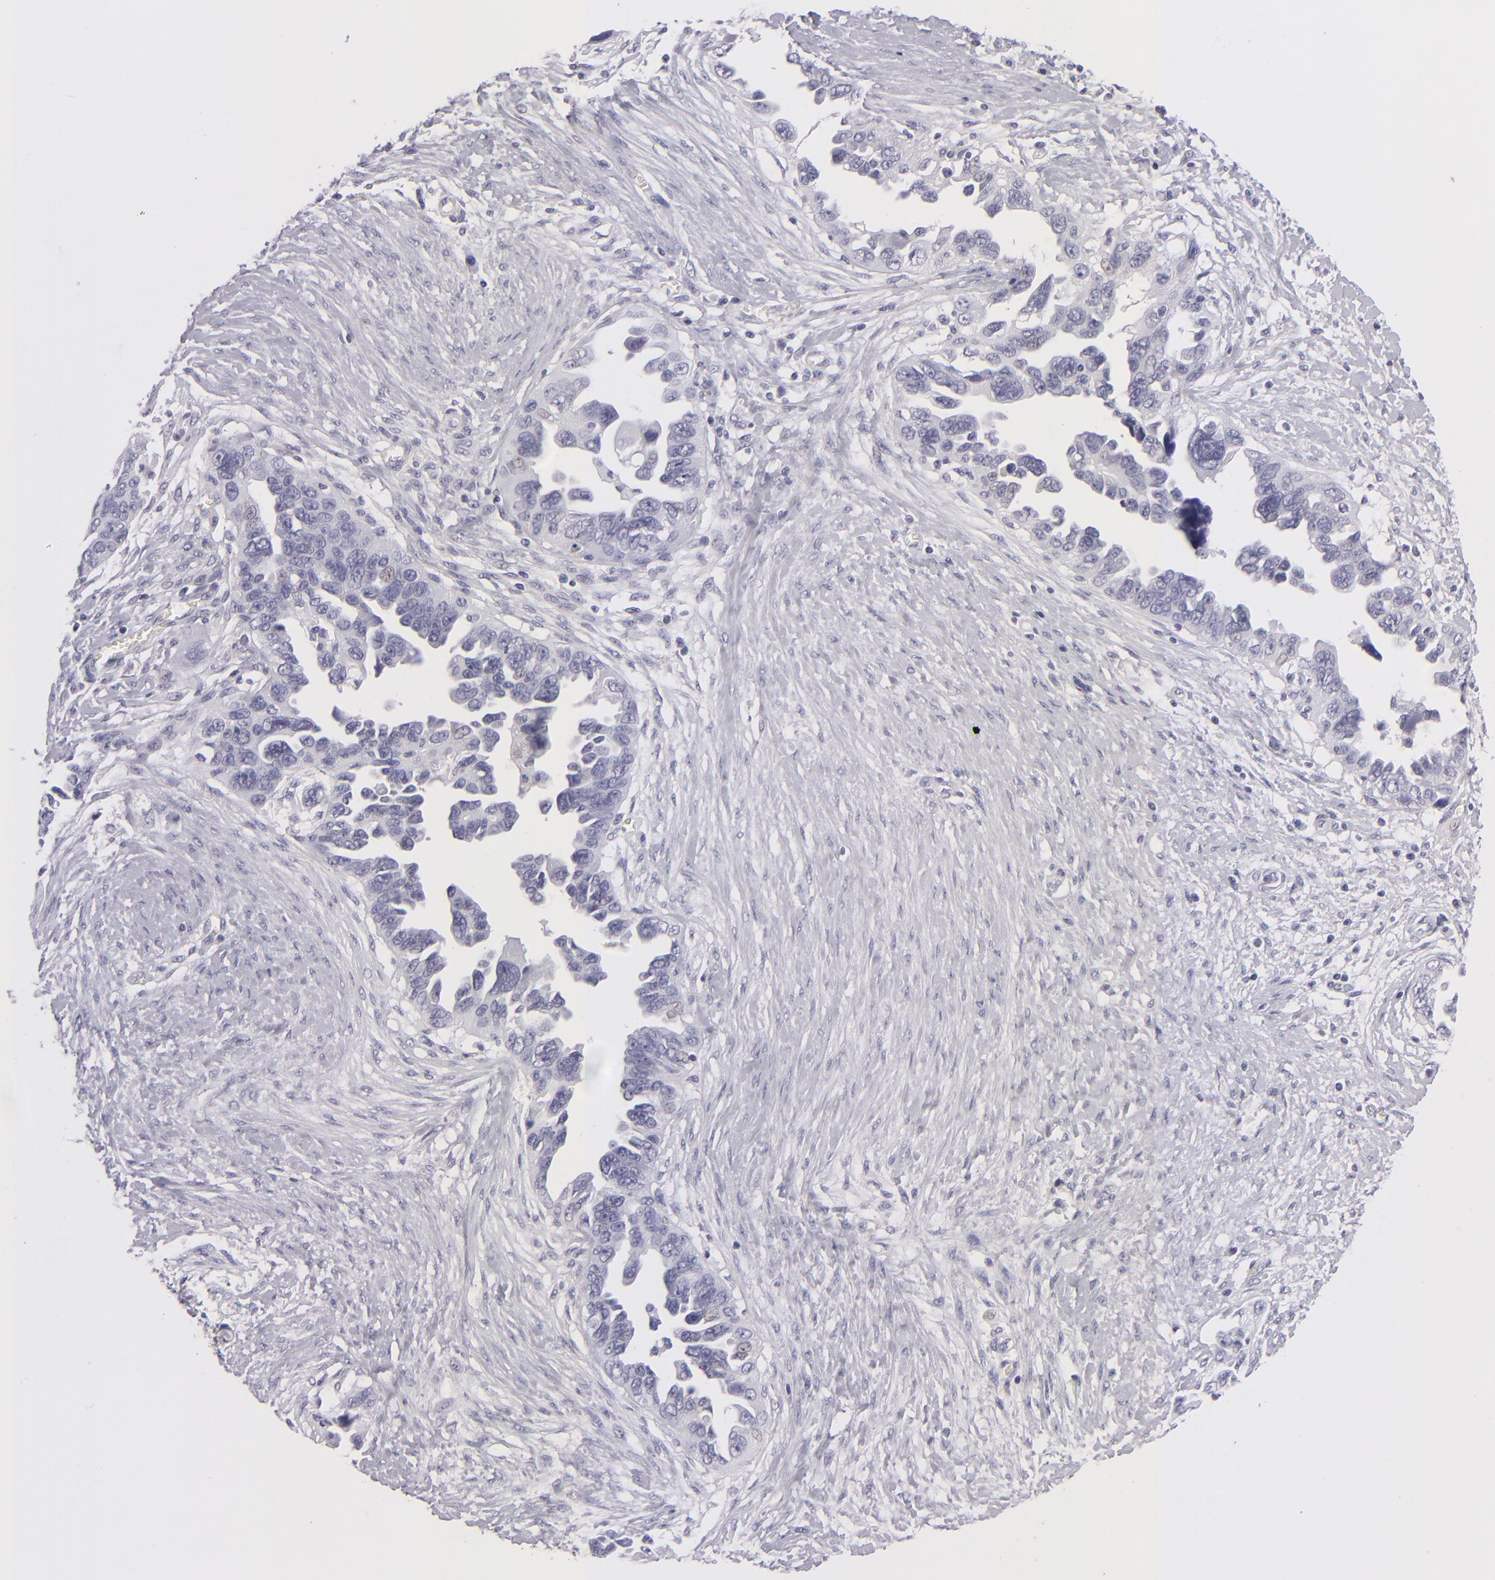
{"staining": {"intensity": "negative", "quantity": "none", "location": "none"}, "tissue": "ovarian cancer", "cell_type": "Tumor cells", "image_type": "cancer", "snomed": [{"axis": "morphology", "description": "Cystadenocarcinoma, serous, NOS"}, {"axis": "topography", "description": "Ovary"}], "caption": "An immunohistochemistry (IHC) histopathology image of ovarian cancer is shown. There is no staining in tumor cells of ovarian cancer.", "gene": "TNNC1", "patient": {"sex": "female", "age": 63}}